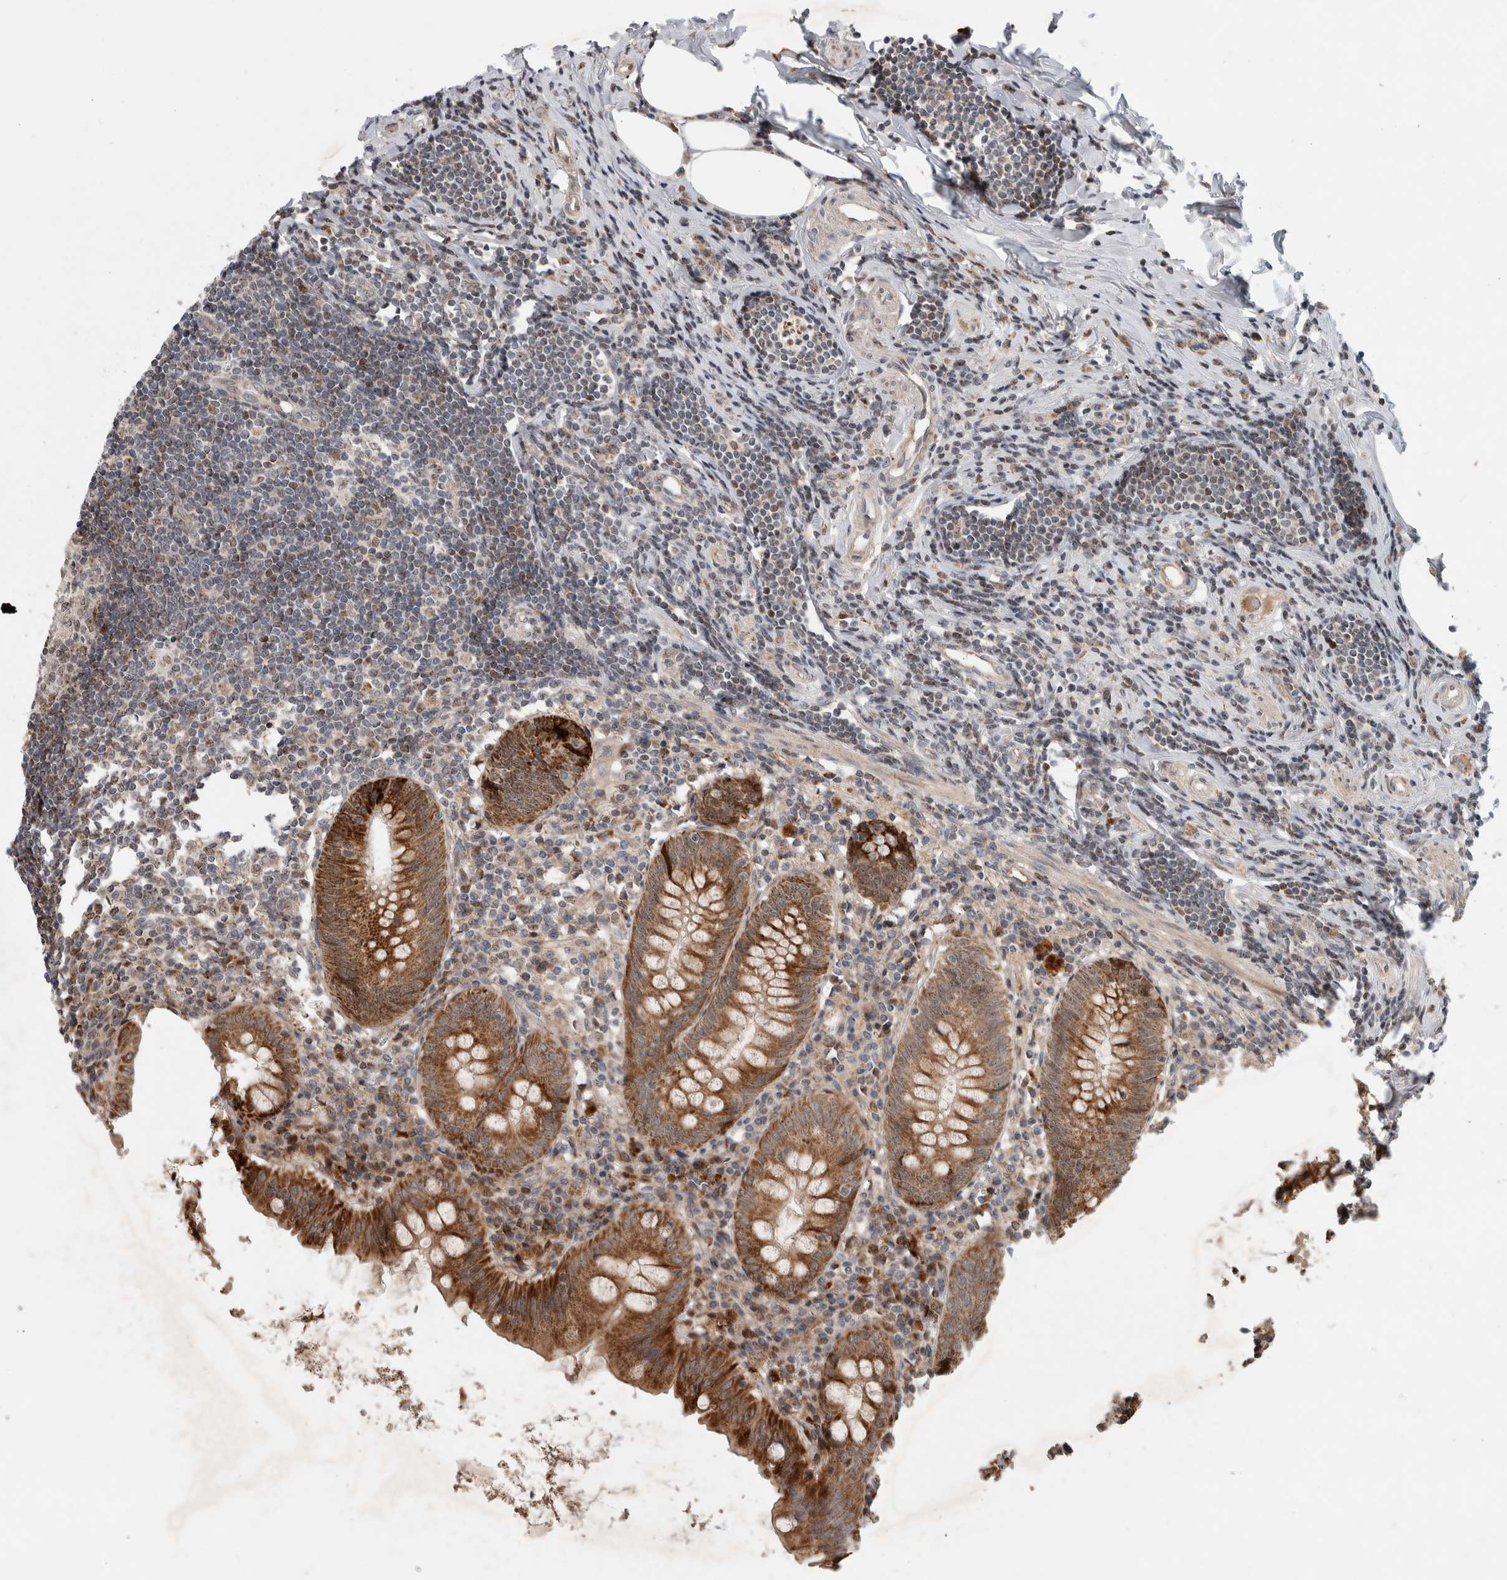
{"staining": {"intensity": "strong", "quantity": ">75%", "location": "cytoplasmic/membranous,nuclear"}, "tissue": "appendix", "cell_type": "Glandular cells", "image_type": "normal", "snomed": [{"axis": "morphology", "description": "Normal tissue, NOS"}, {"axis": "topography", "description": "Appendix"}], "caption": "An immunohistochemistry (IHC) histopathology image of normal tissue is shown. Protein staining in brown labels strong cytoplasmic/membranous,nuclear positivity in appendix within glandular cells.", "gene": "INSRR", "patient": {"sex": "female", "age": 54}}